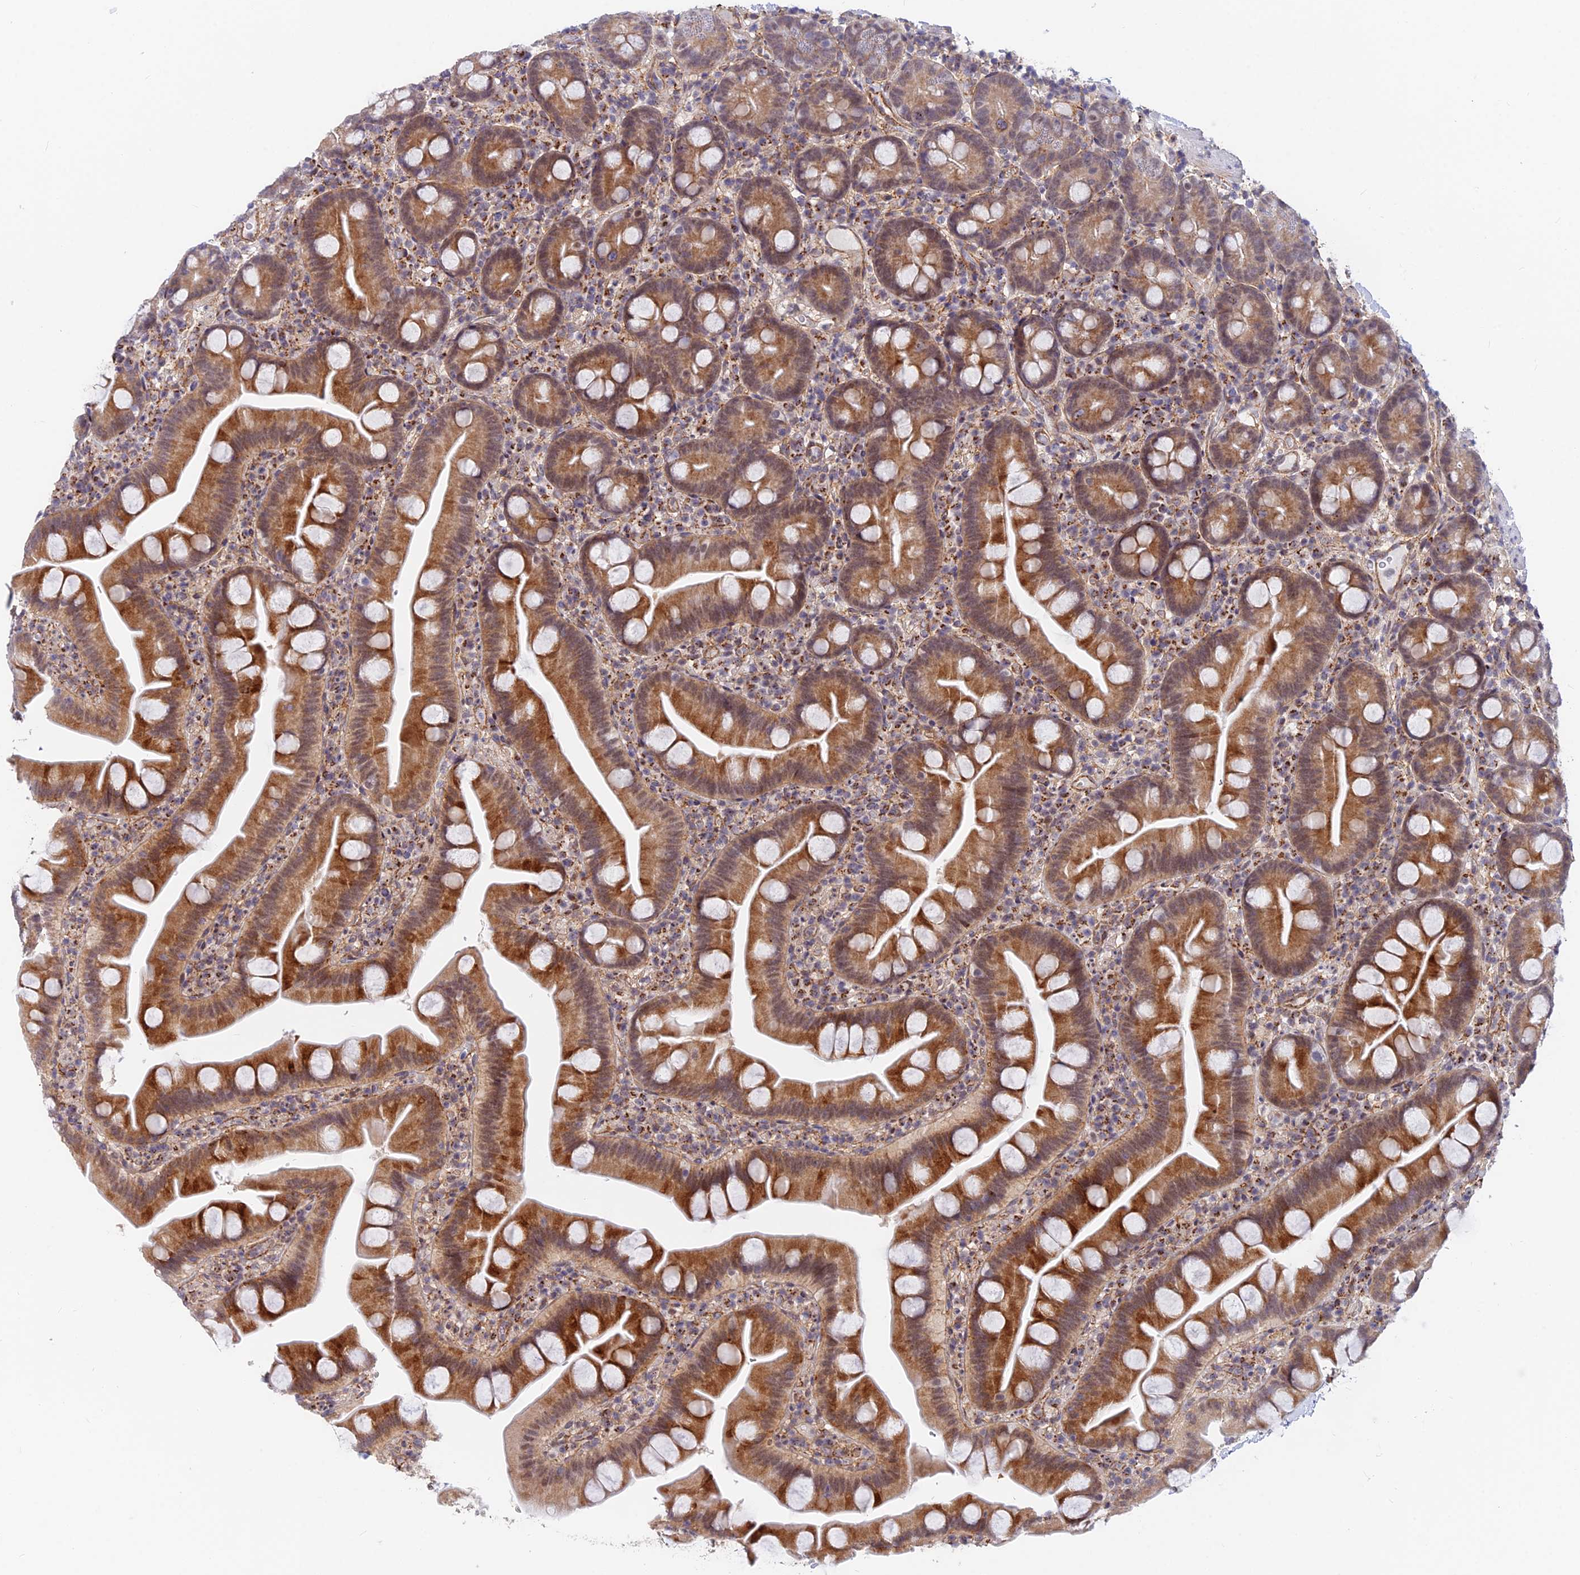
{"staining": {"intensity": "strong", "quantity": "25%-75%", "location": "cytoplasmic/membranous,nuclear"}, "tissue": "small intestine", "cell_type": "Glandular cells", "image_type": "normal", "snomed": [{"axis": "morphology", "description": "Normal tissue, NOS"}, {"axis": "topography", "description": "Small intestine"}], "caption": "This is a micrograph of immunohistochemistry staining of unremarkable small intestine, which shows strong staining in the cytoplasmic/membranous,nuclear of glandular cells.", "gene": "VSTM2L", "patient": {"sex": "female", "age": 68}}